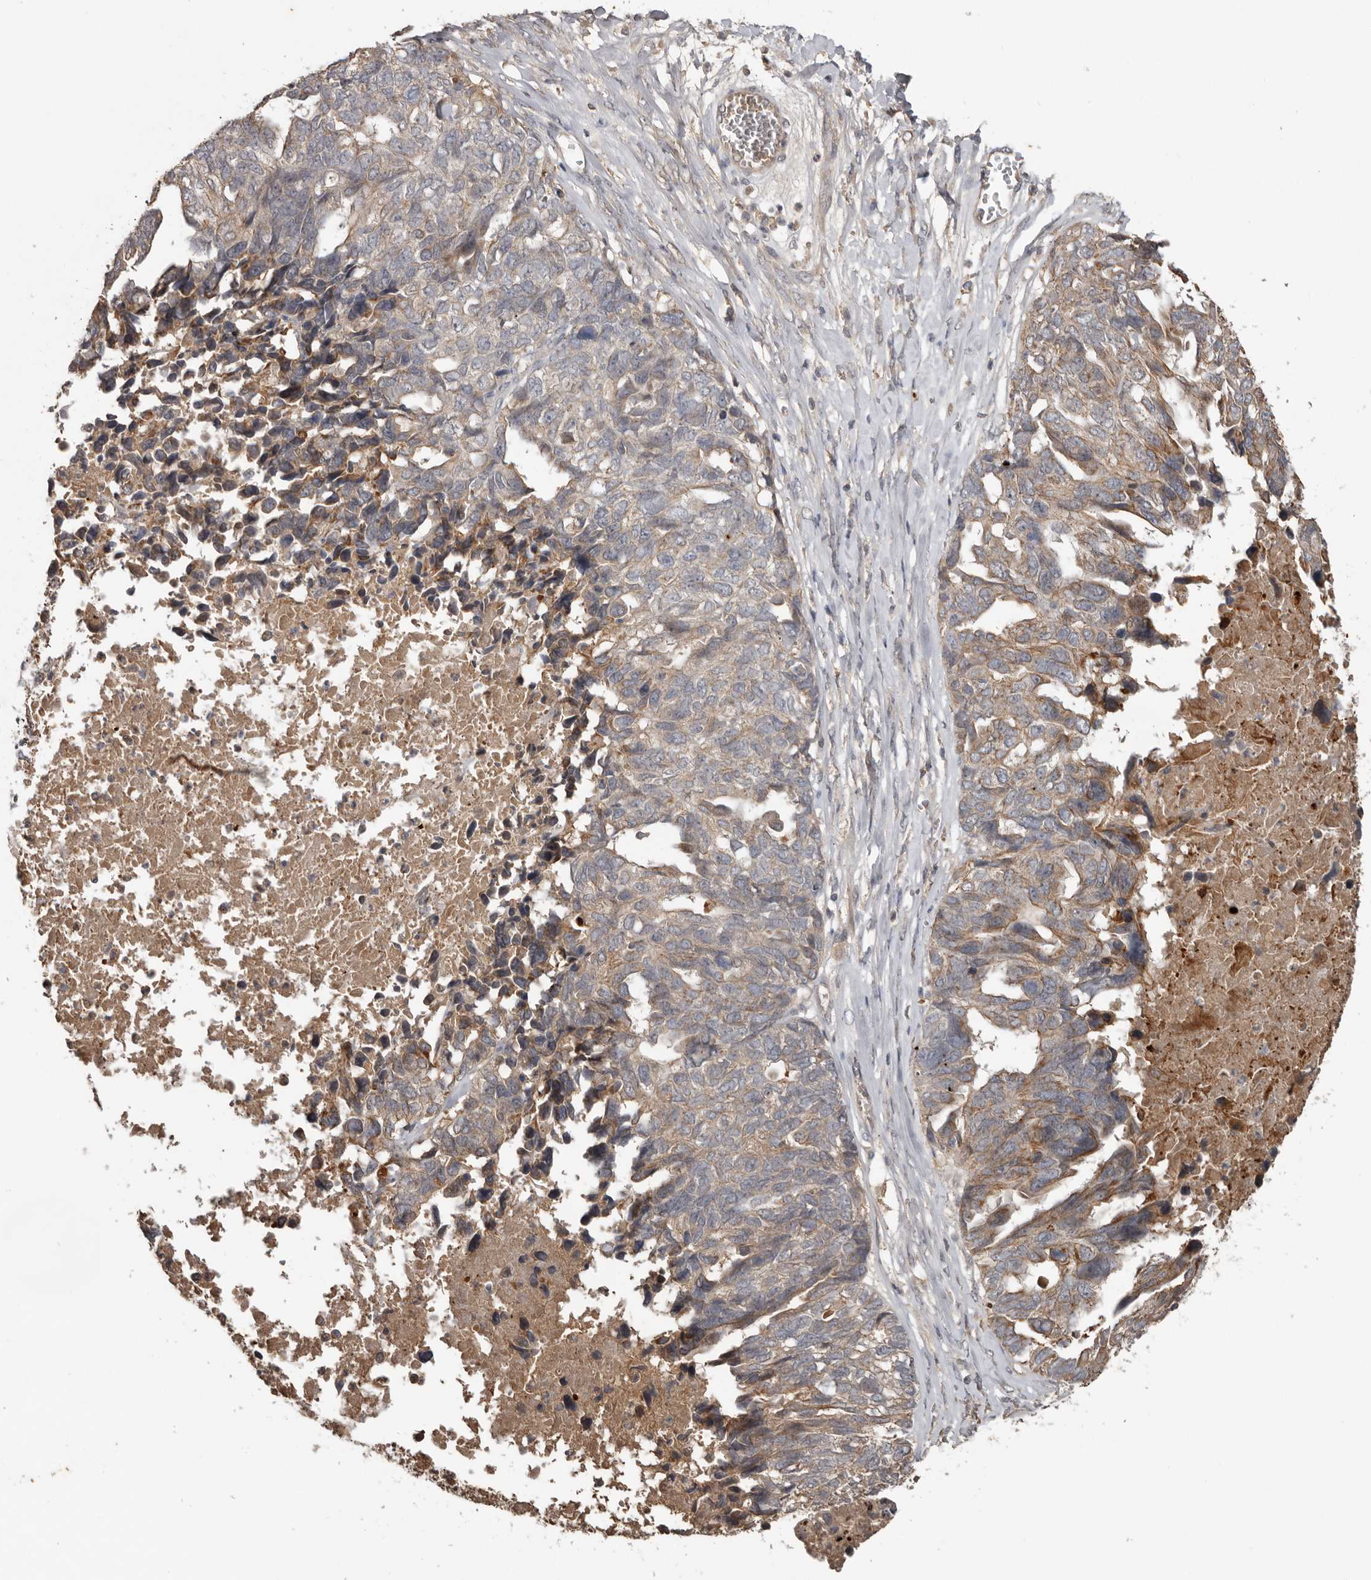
{"staining": {"intensity": "weak", "quantity": ">75%", "location": "cytoplasmic/membranous"}, "tissue": "ovarian cancer", "cell_type": "Tumor cells", "image_type": "cancer", "snomed": [{"axis": "morphology", "description": "Cystadenocarcinoma, serous, NOS"}, {"axis": "topography", "description": "Ovary"}], "caption": "Protein expression analysis of ovarian cancer exhibits weak cytoplasmic/membranous staining in approximately >75% of tumor cells.", "gene": "NMUR1", "patient": {"sex": "female", "age": 79}}